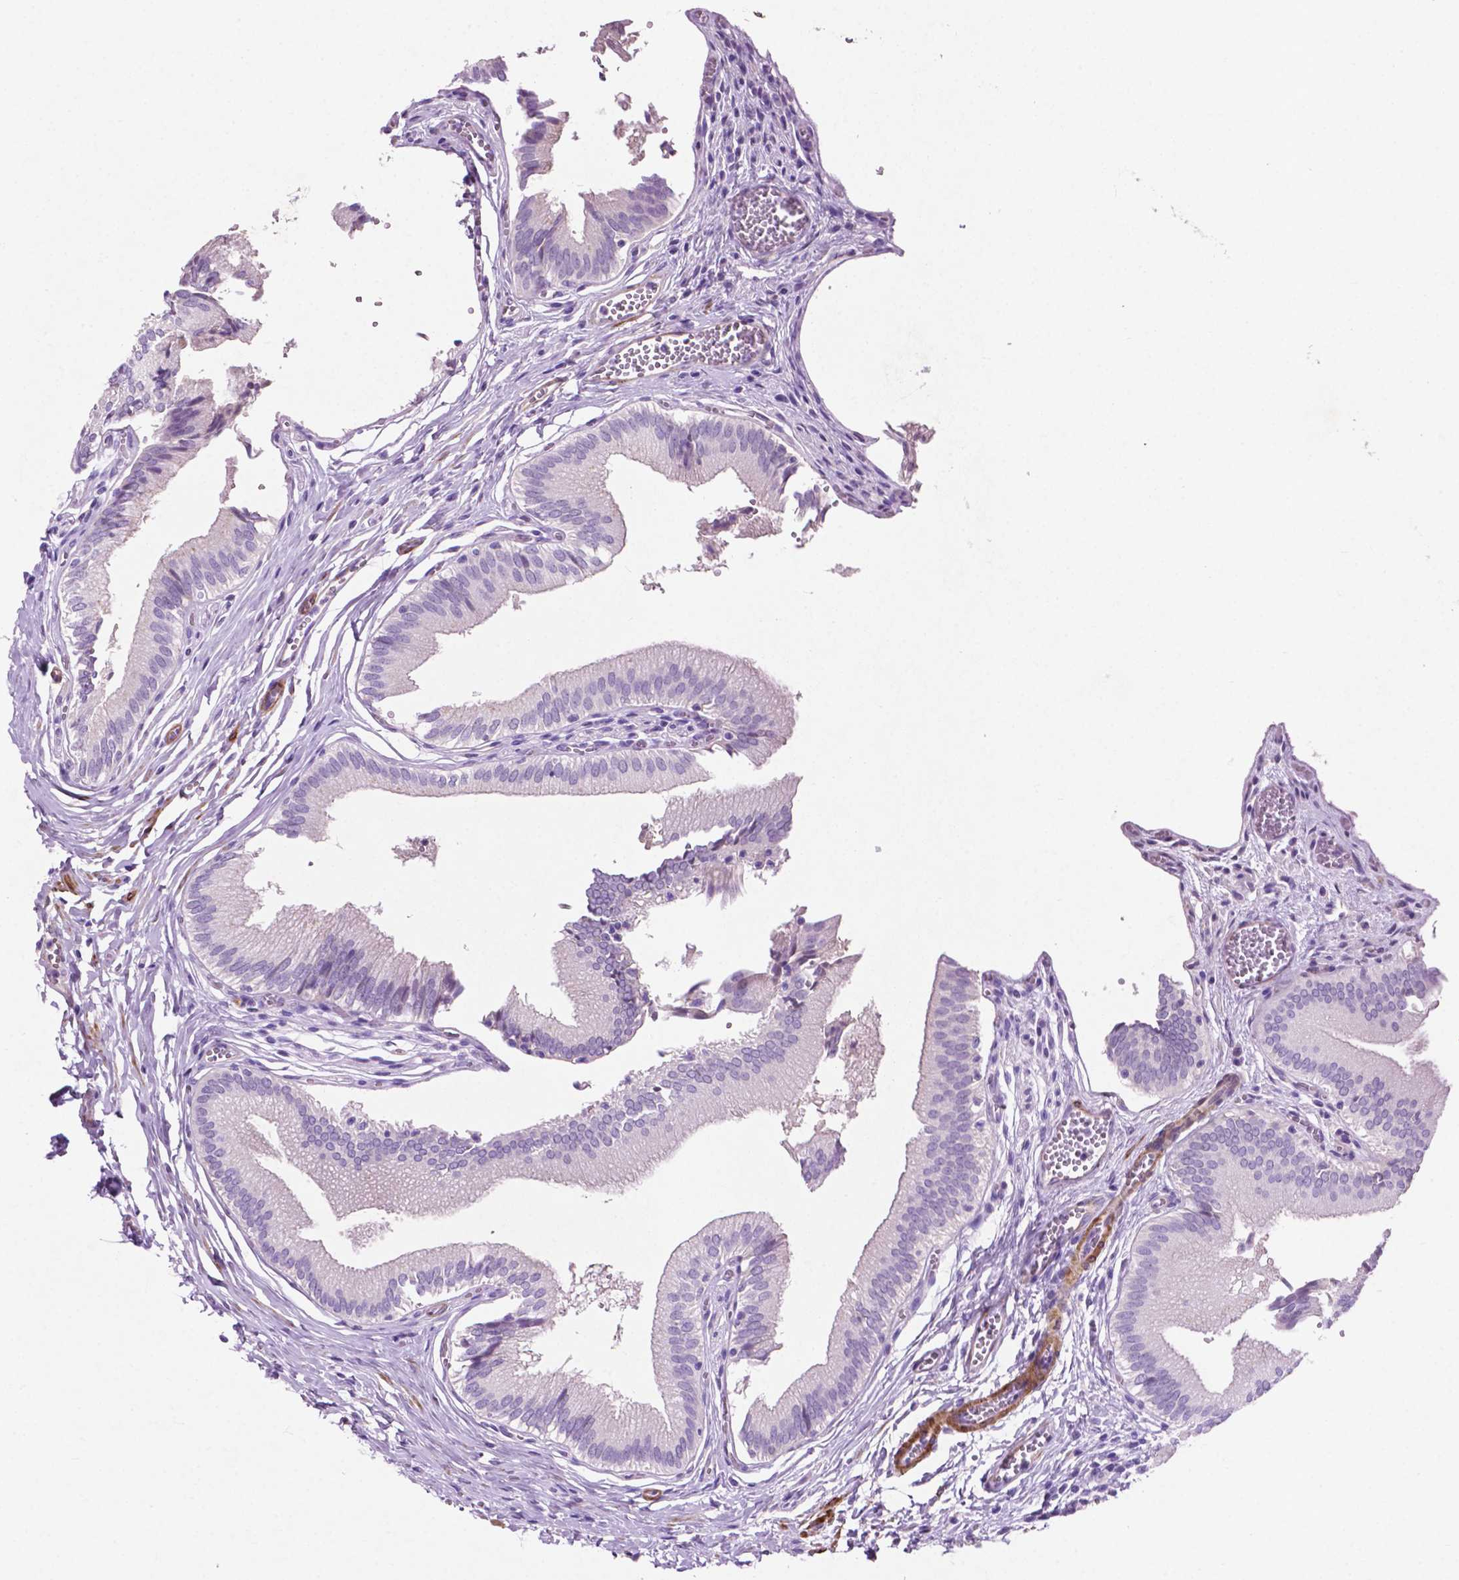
{"staining": {"intensity": "negative", "quantity": "none", "location": "none"}, "tissue": "gallbladder", "cell_type": "Glandular cells", "image_type": "normal", "snomed": [{"axis": "morphology", "description": "Normal tissue, NOS"}, {"axis": "topography", "description": "Gallbladder"}, {"axis": "topography", "description": "Peripheral nerve tissue"}], "caption": "Immunohistochemistry (IHC) image of unremarkable gallbladder: gallbladder stained with DAB demonstrates no significant protein positivity in glandular cells.", "gene": "ASPG", "patient": {"sex": "male", "age": 17}}